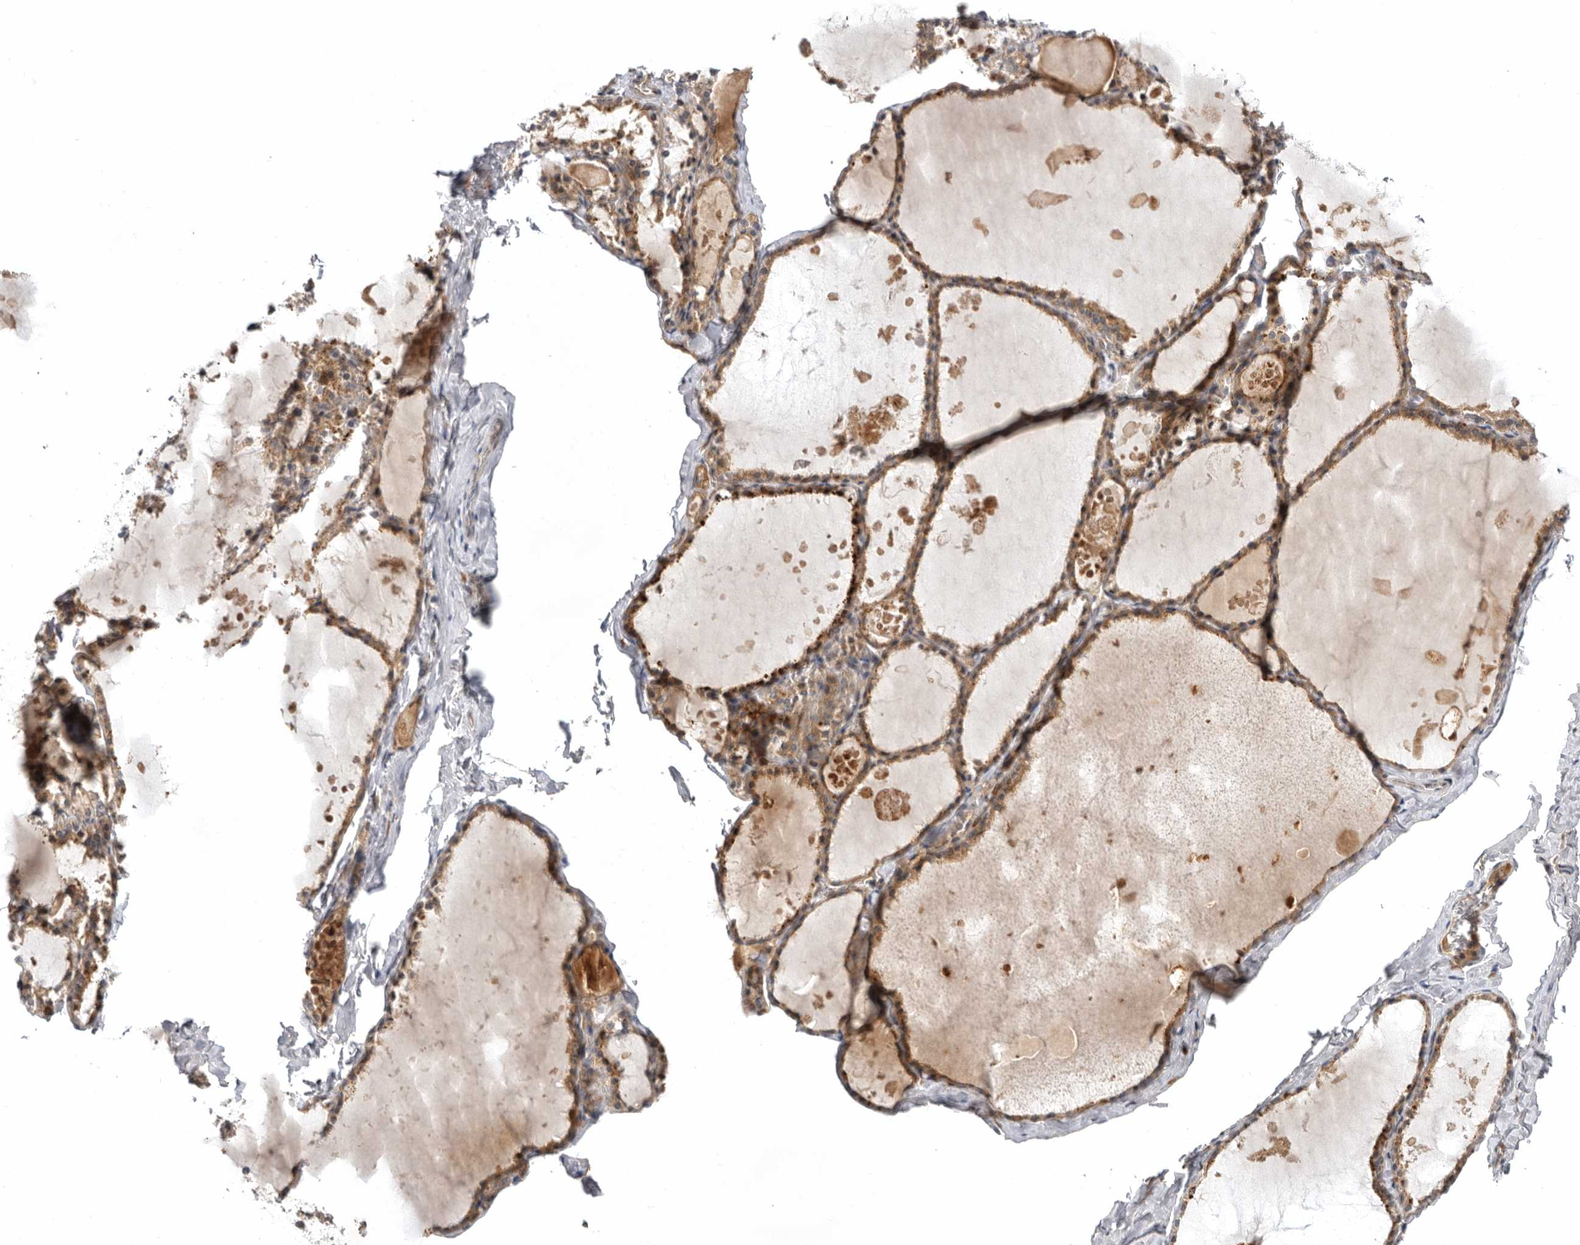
{"staining": {"intensity": "moderate", "quantity": ">75%", "location": "cytoplasmic/membranous"}, "tissue": "thyroid gland", "cell_type": "Glandular cells", "image_type": "normal", "snomed": [{"axis": "morphology", "description": "Normal tissue, NOS"}, {"axis": "topography", "description": "Thyroid gland"}], "caption": "Immunohistochemical staining of benign human thyroid gland demonstrates moderate cytoplasmic/membranous protein staining in approximately >75% of glandular cells.", "gene": "KIF2B", "patient": {"sex": "male", "age": 56}}